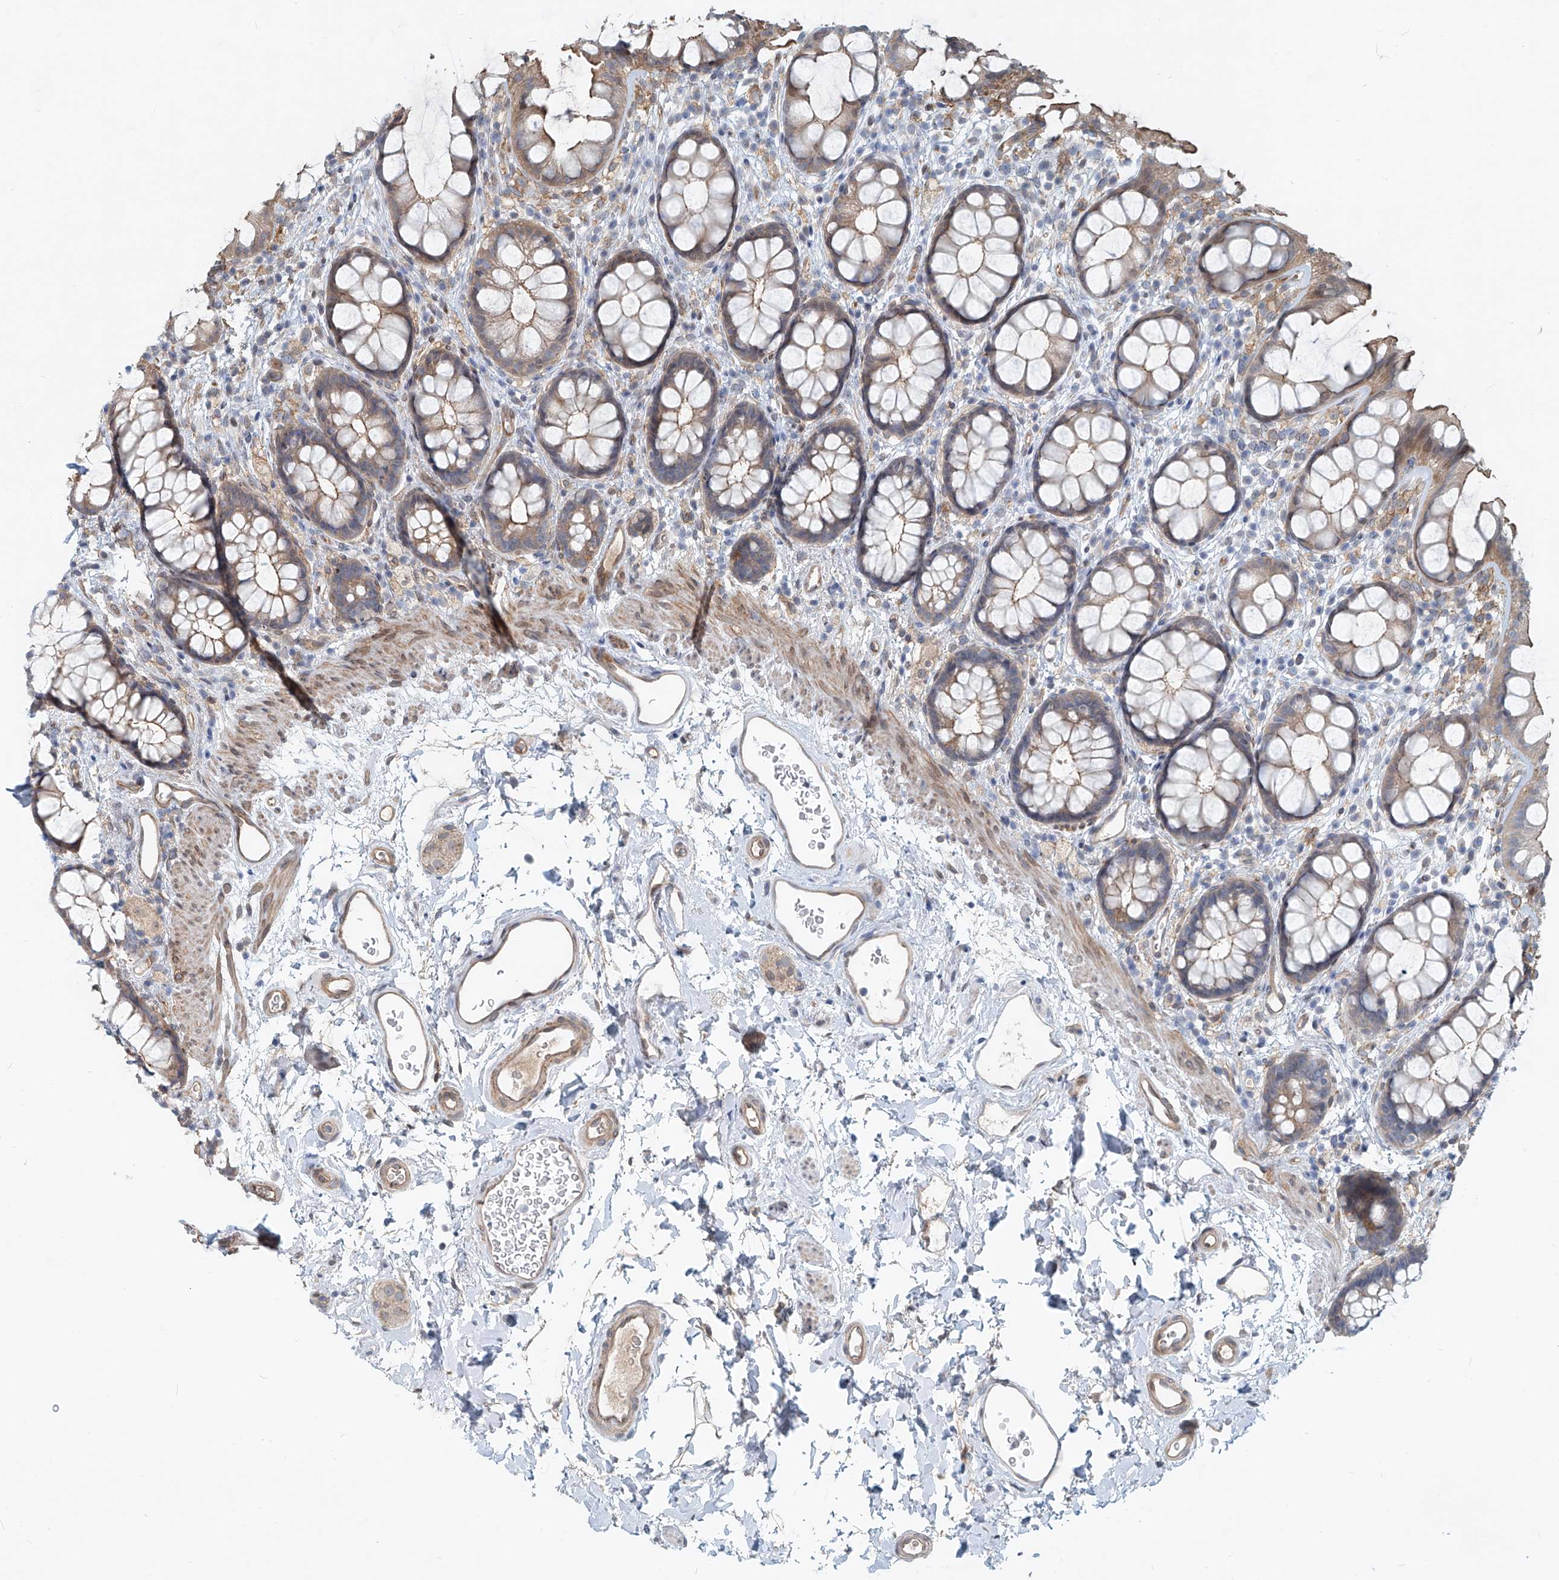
{"staining": {"intensity": "moderate", "quantity": "25%-75%", "location": "cytoplasmic/membranous"}, "tissue": "rectum", "cell_type": "Glandular cells", "image_type": "normal", "snomed": [{"axis": "morphology", "description": "Normal tissue, NOS"}, {"axis": "topography", "description": "Rectum"}], "caption": "Immunohistochemistry image of benign rectum: human rectum stained using immunohistochemistry (IHC) shows medium levels of moderate protein expression localized specifically in the cytoplasmic/membranous of glandular cells, appearing as a cytoplasmic/membranous brown color.", "gene": "SASH1", "patient": {"sex": "female", "age": 65}}